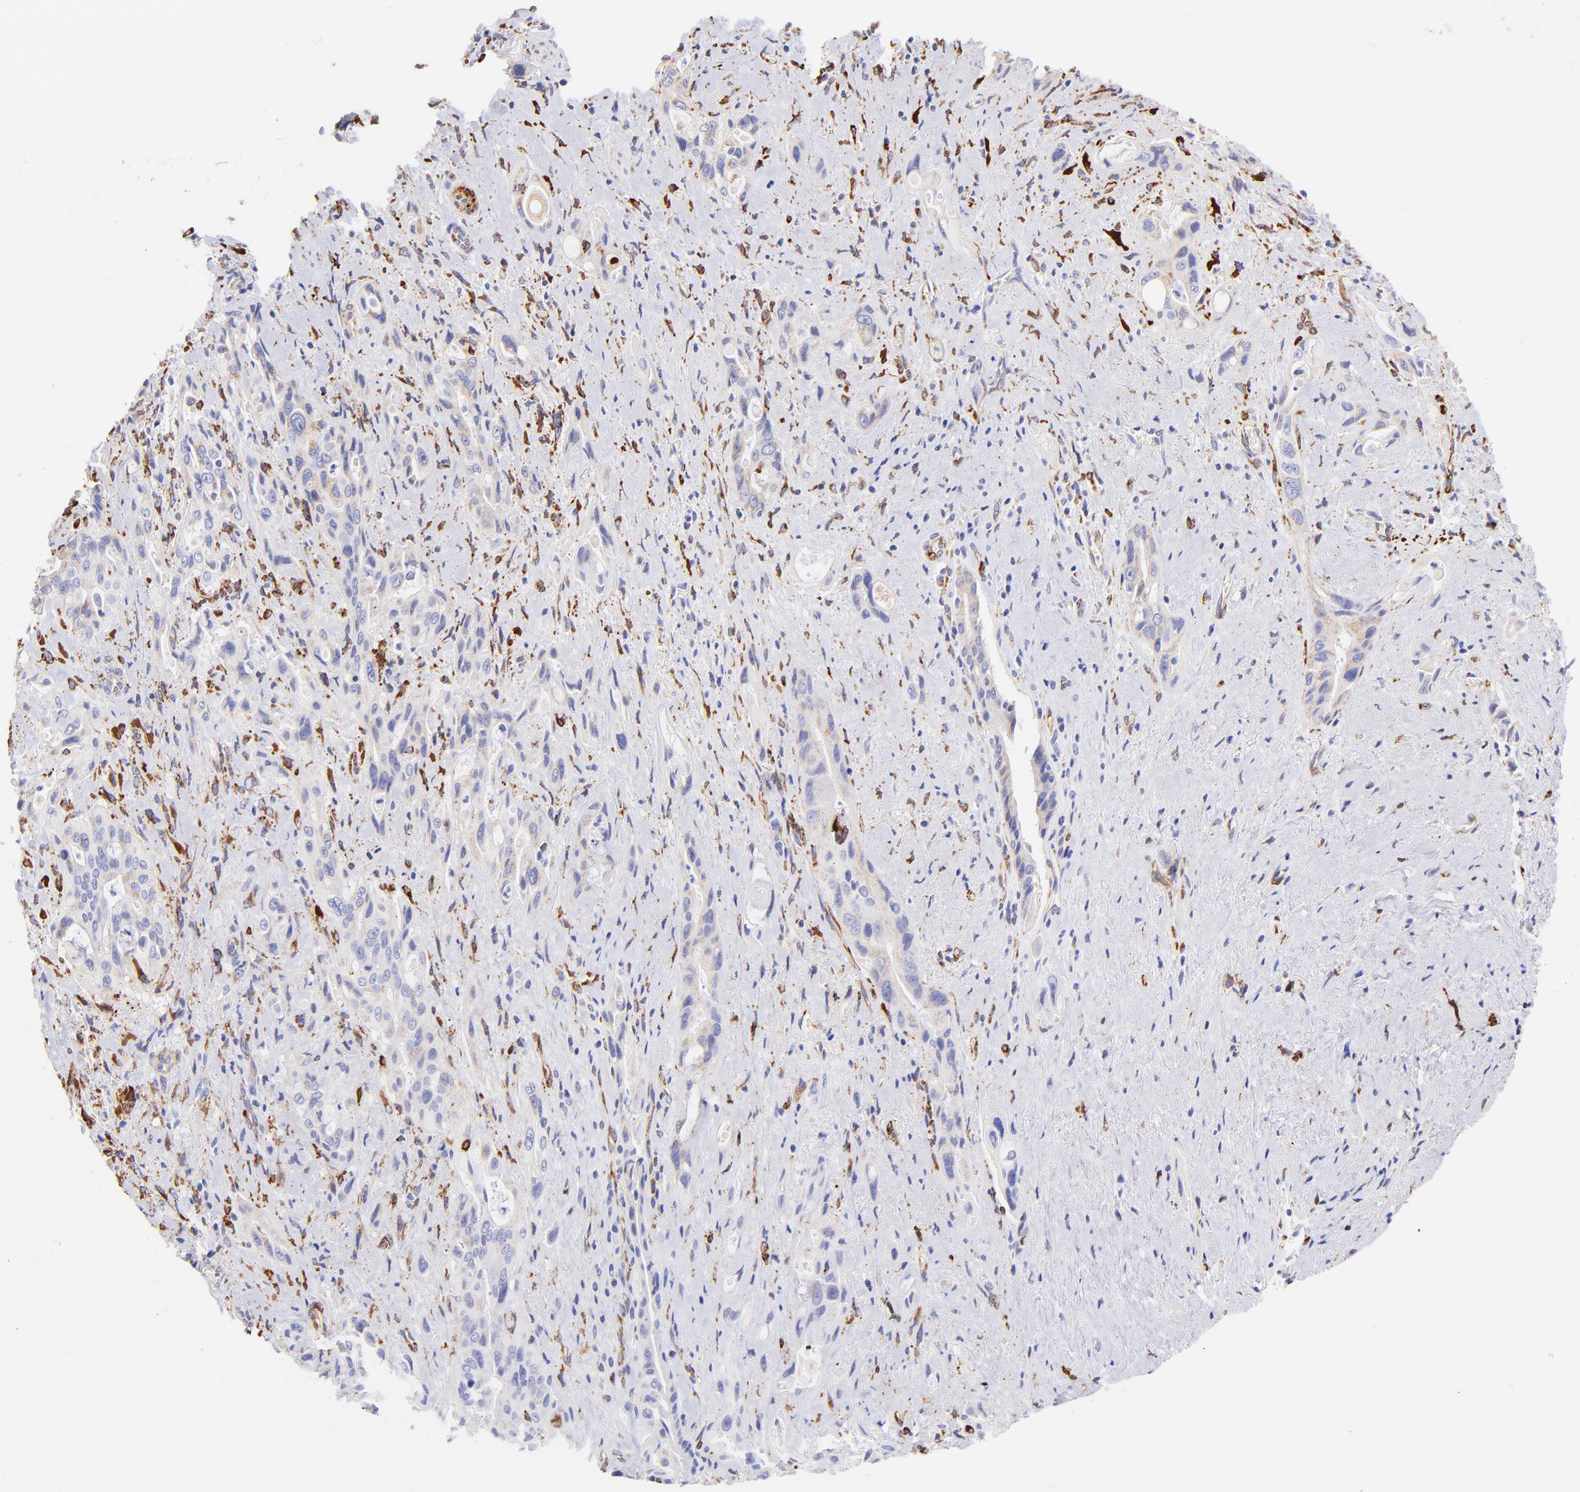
{"staining": {"intensity": "weak", "quantity": "25%-75%", "location": "cytoplasmic/membranous"}, "tissue": "pancreatic cancer", "cell_type": "Tumor cells", "image_type": "cancer", "snomed": [{"axis": "morphology", "description": "Adenocarcinoma, NOS"}, {"axis": "topography", "description": "Pancreas"}], "caption": "Pancreatic cancer stained with a brown dye exhibits weak cytoplasmic/membranous positive staining in approximately 25%-75% of tumor cells.", "gene": "SPARC", "patient": {"sex": "male", "age": 77}}